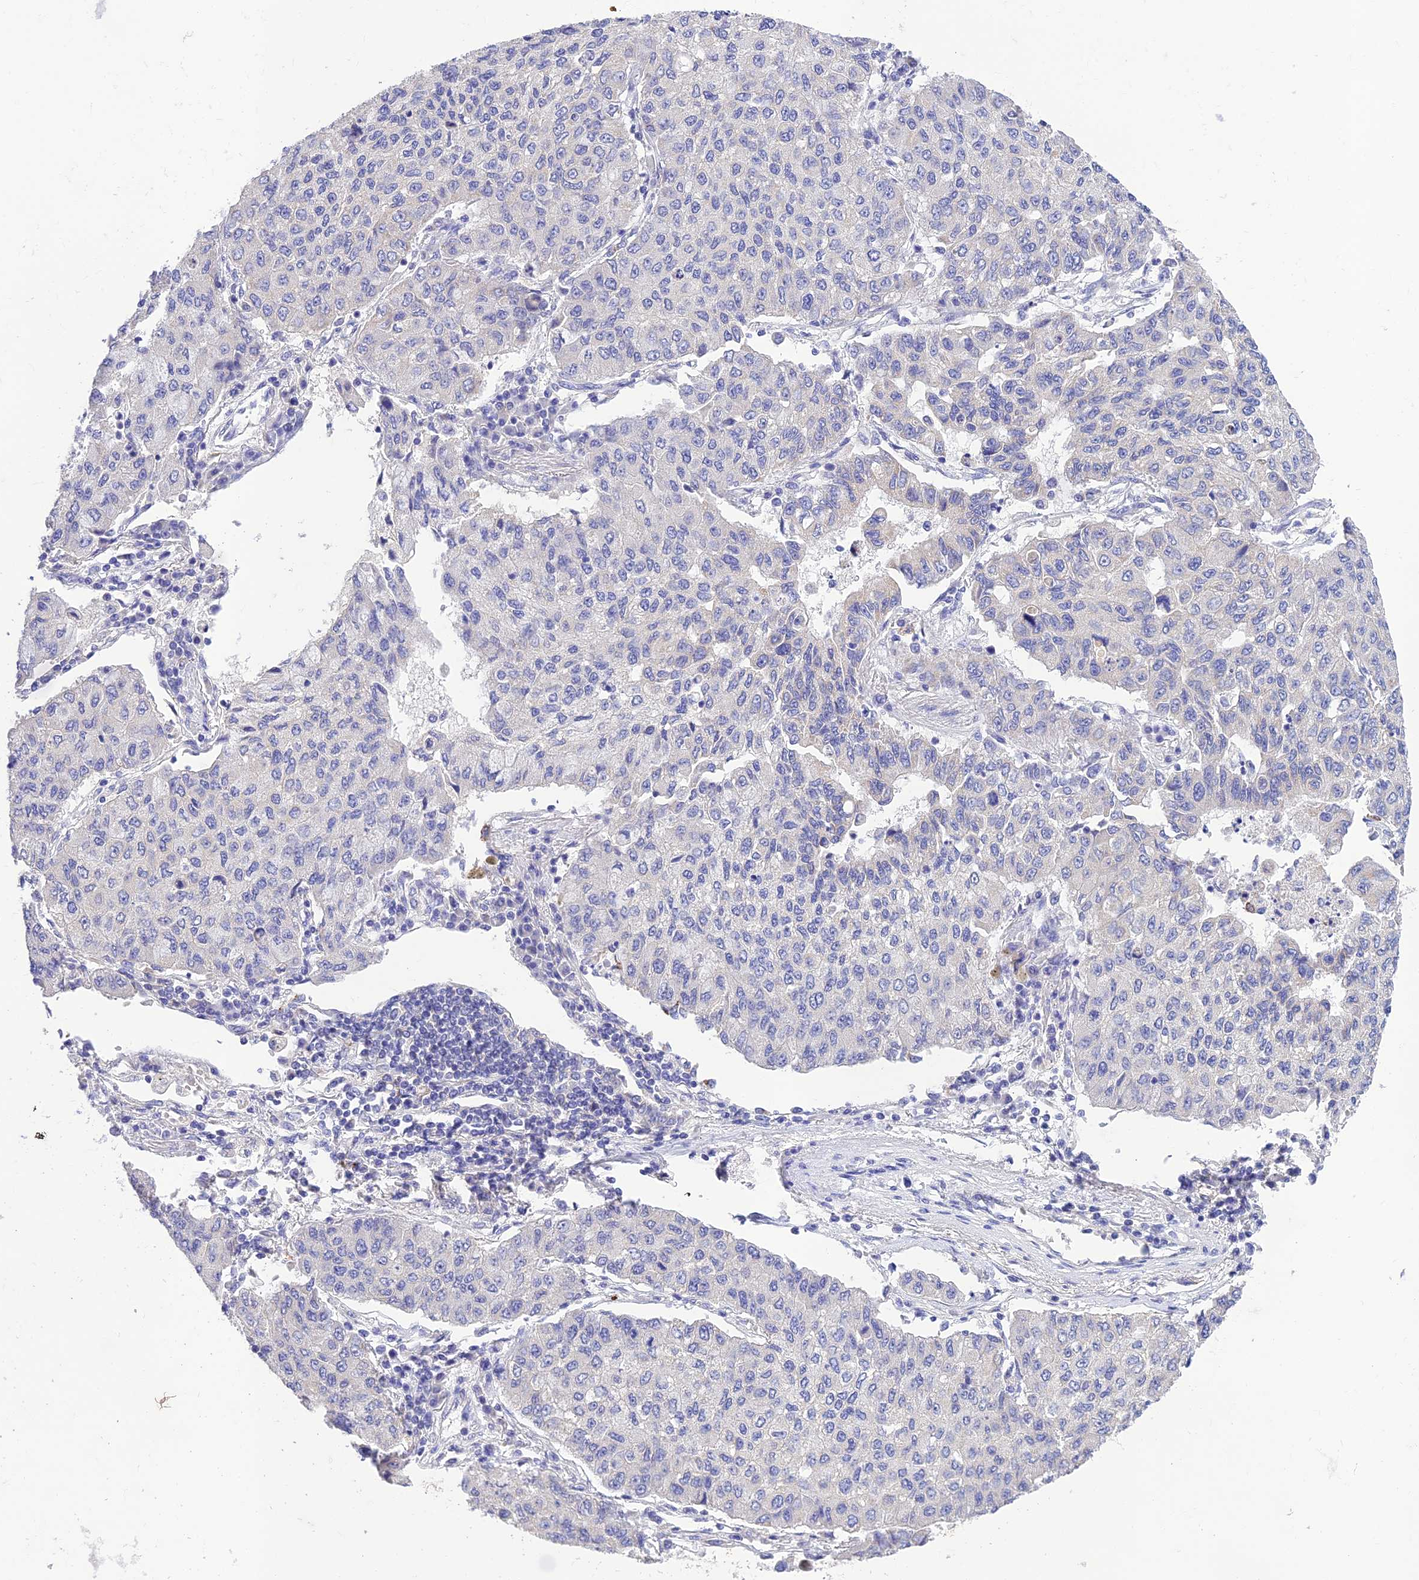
{"staining": {"intensity": "negative", "quantity": "none", "location": "none"}, "tissue": "lung cancer", "cell_type": "Tumor cells", "image_type": "cancer", "snomed": [{"axis": "morphology", "description": "Squamous cell carcinoma, NOS"}, {"axis": "topography", "description": "Lung"}], "caption": "Immunohistochemistry image of lung cancer (squamous cell carcinoma) stained for a protein (brown), which exhibits no staining in tumor cells. Brightfield microscopy of immunohistochemistry stained with DAB (3,3'-diaminobenzidine) (brown) and hematoxylin (blue), captured at high magnification.", "gene": "MS4A5", "patient": {"sex": "male", "age": 74}}